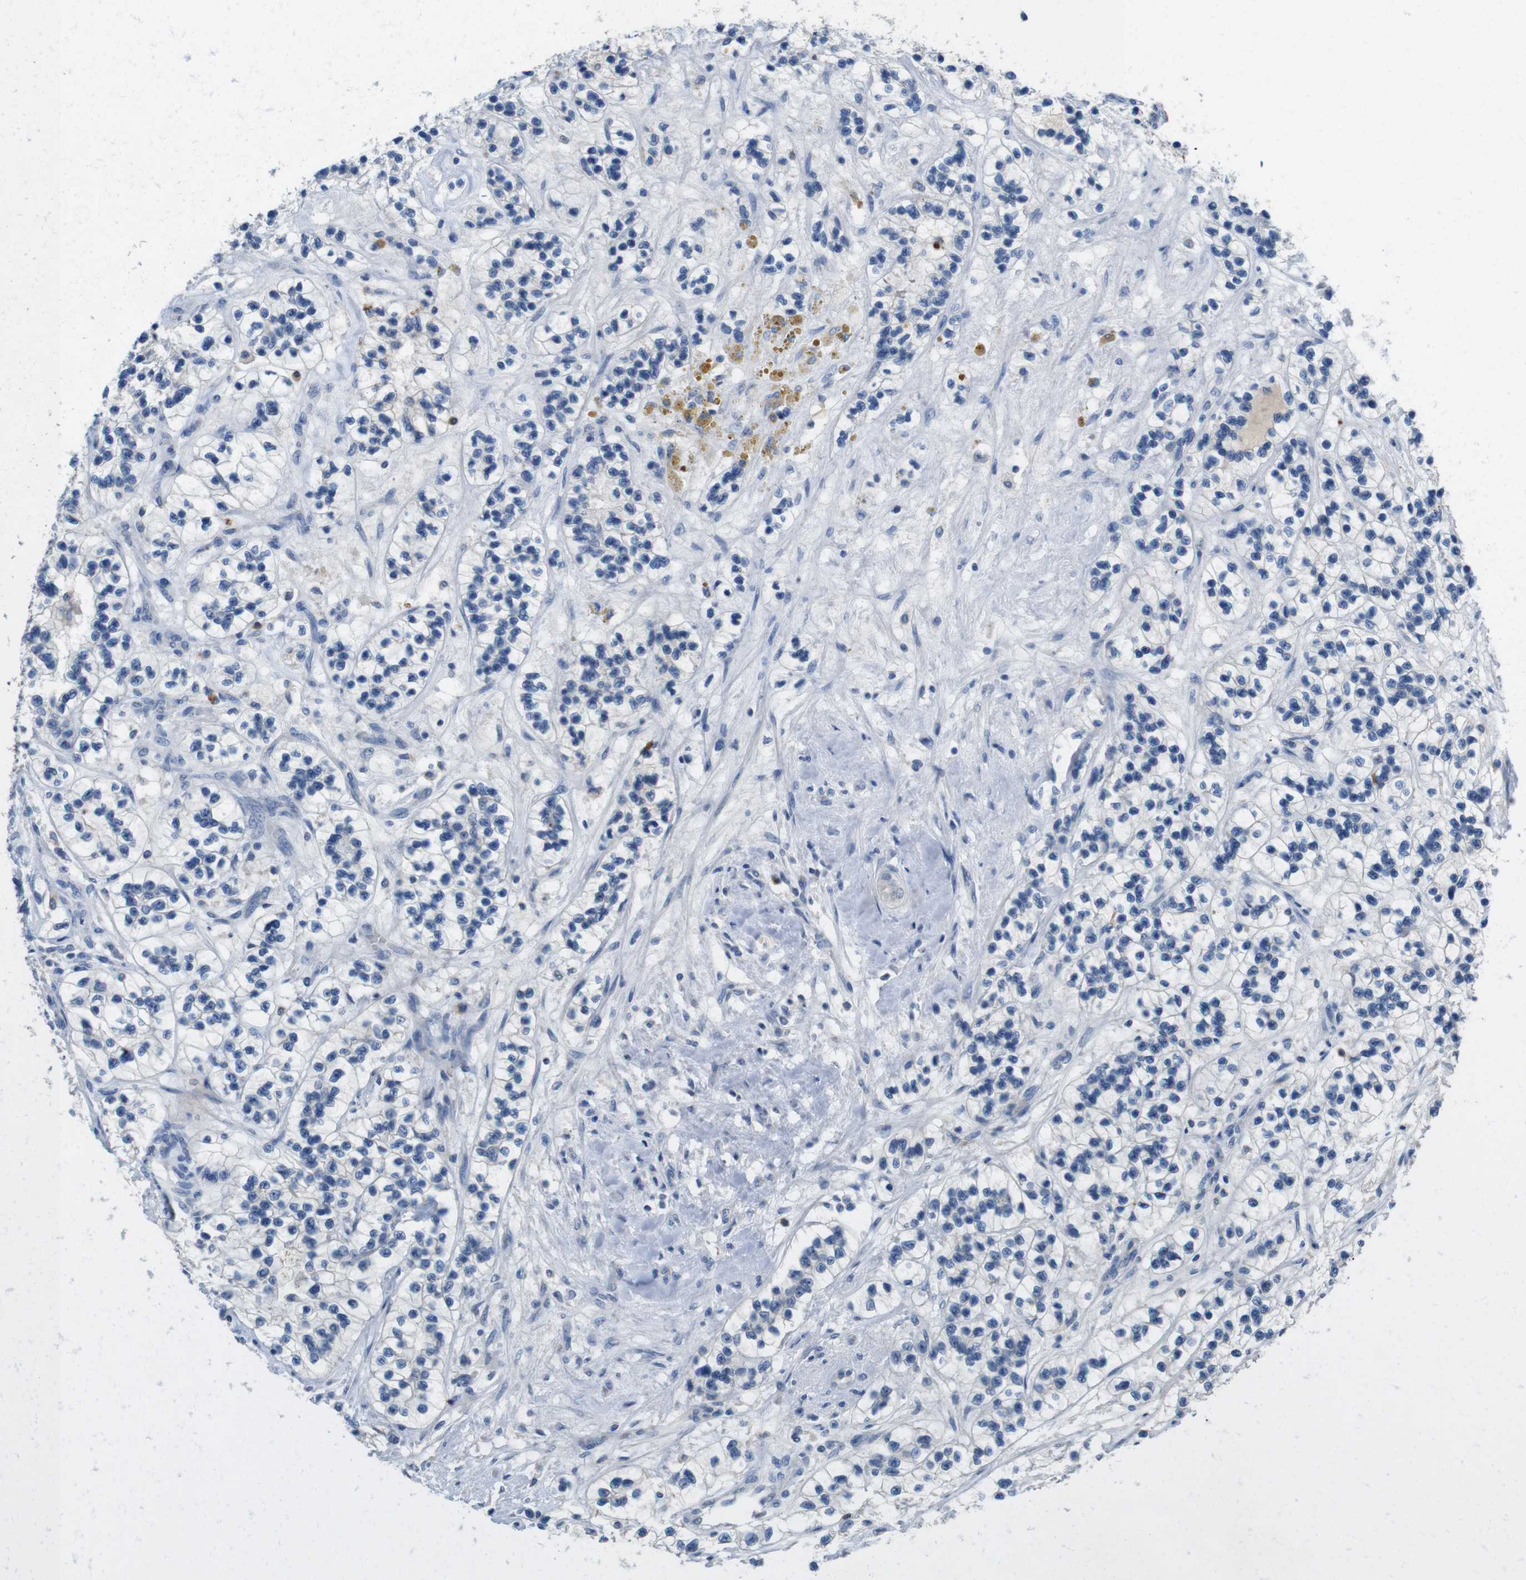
{"staining": {"intensity": "negative", "quantity": "none", "location": "none"}, "tissue": "renal cancer", "cell_type": "Tumor cells", "image_type": "cancer", "snomed": [{"axis": "morphology", "description": "Adenocarcinoma, NOS"}, {"axis": "topography", "description": "Kidney"}], "caption": "The immunohistochemistry (IHC) micrograph has no significant positivity in tumor cells of renal cancer (adenocarcinoma) tissue.", "gene": "SLC2A8", "patient": {"sex": "female", "age": 57}}